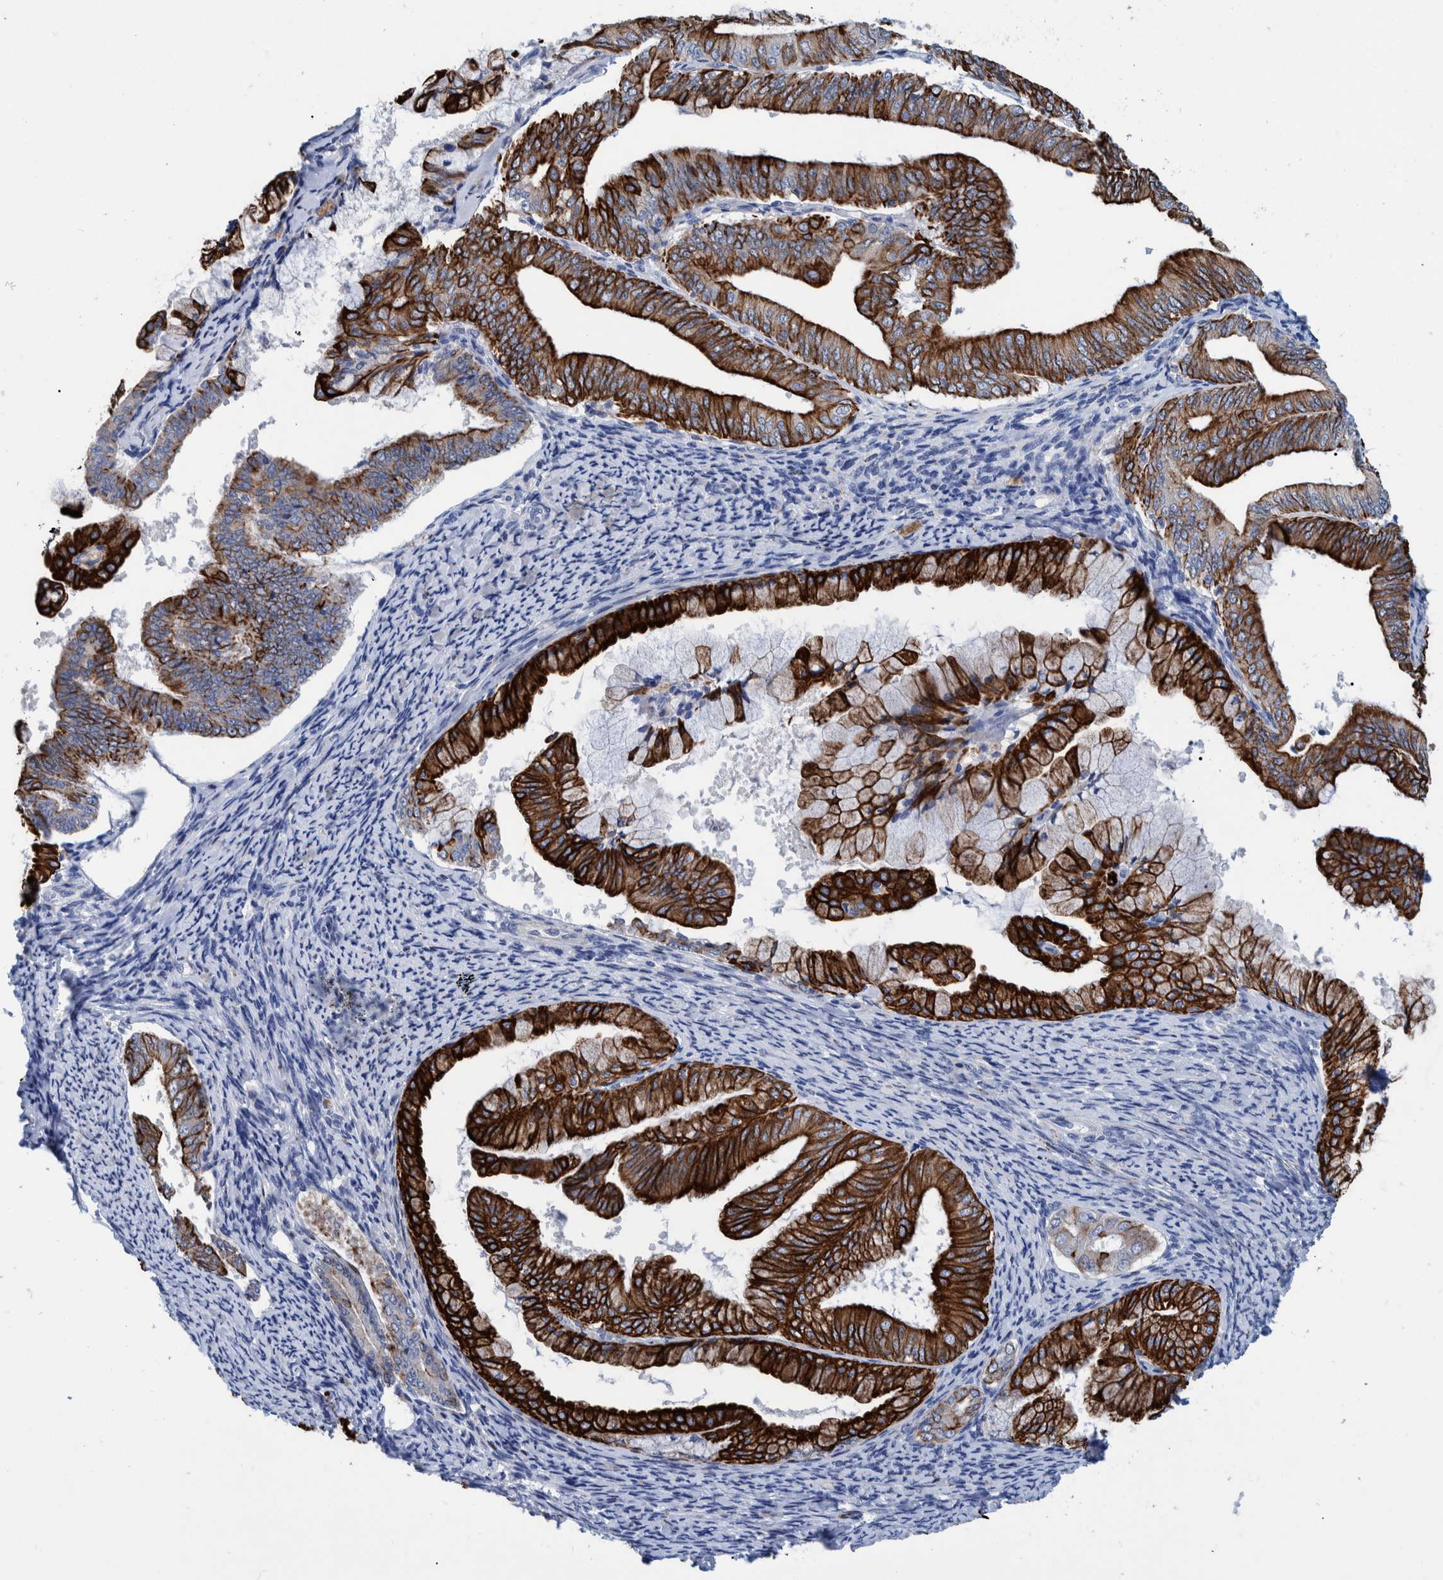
{"staining": {"intensity": "strong", "quantity": ">75%", "location": "cytoplasmic/membranous"}, "tissue": "endometrial cancer", "cell_type": "Tumor cells", "image_type": "cancer", "snomed": [{"axis": "morphology", "description": "Adenocarcinoma, NOS"}, {"axis": "topography", "description": "Endometrium"}], "caption": "A brown stain labels strong cytoplasmic/membranous staining of a protein in human adenocarcinoma (endometrial) tumor cells.", "gene": "MKS1", "patient": {"sex": "female", "age": 63}}